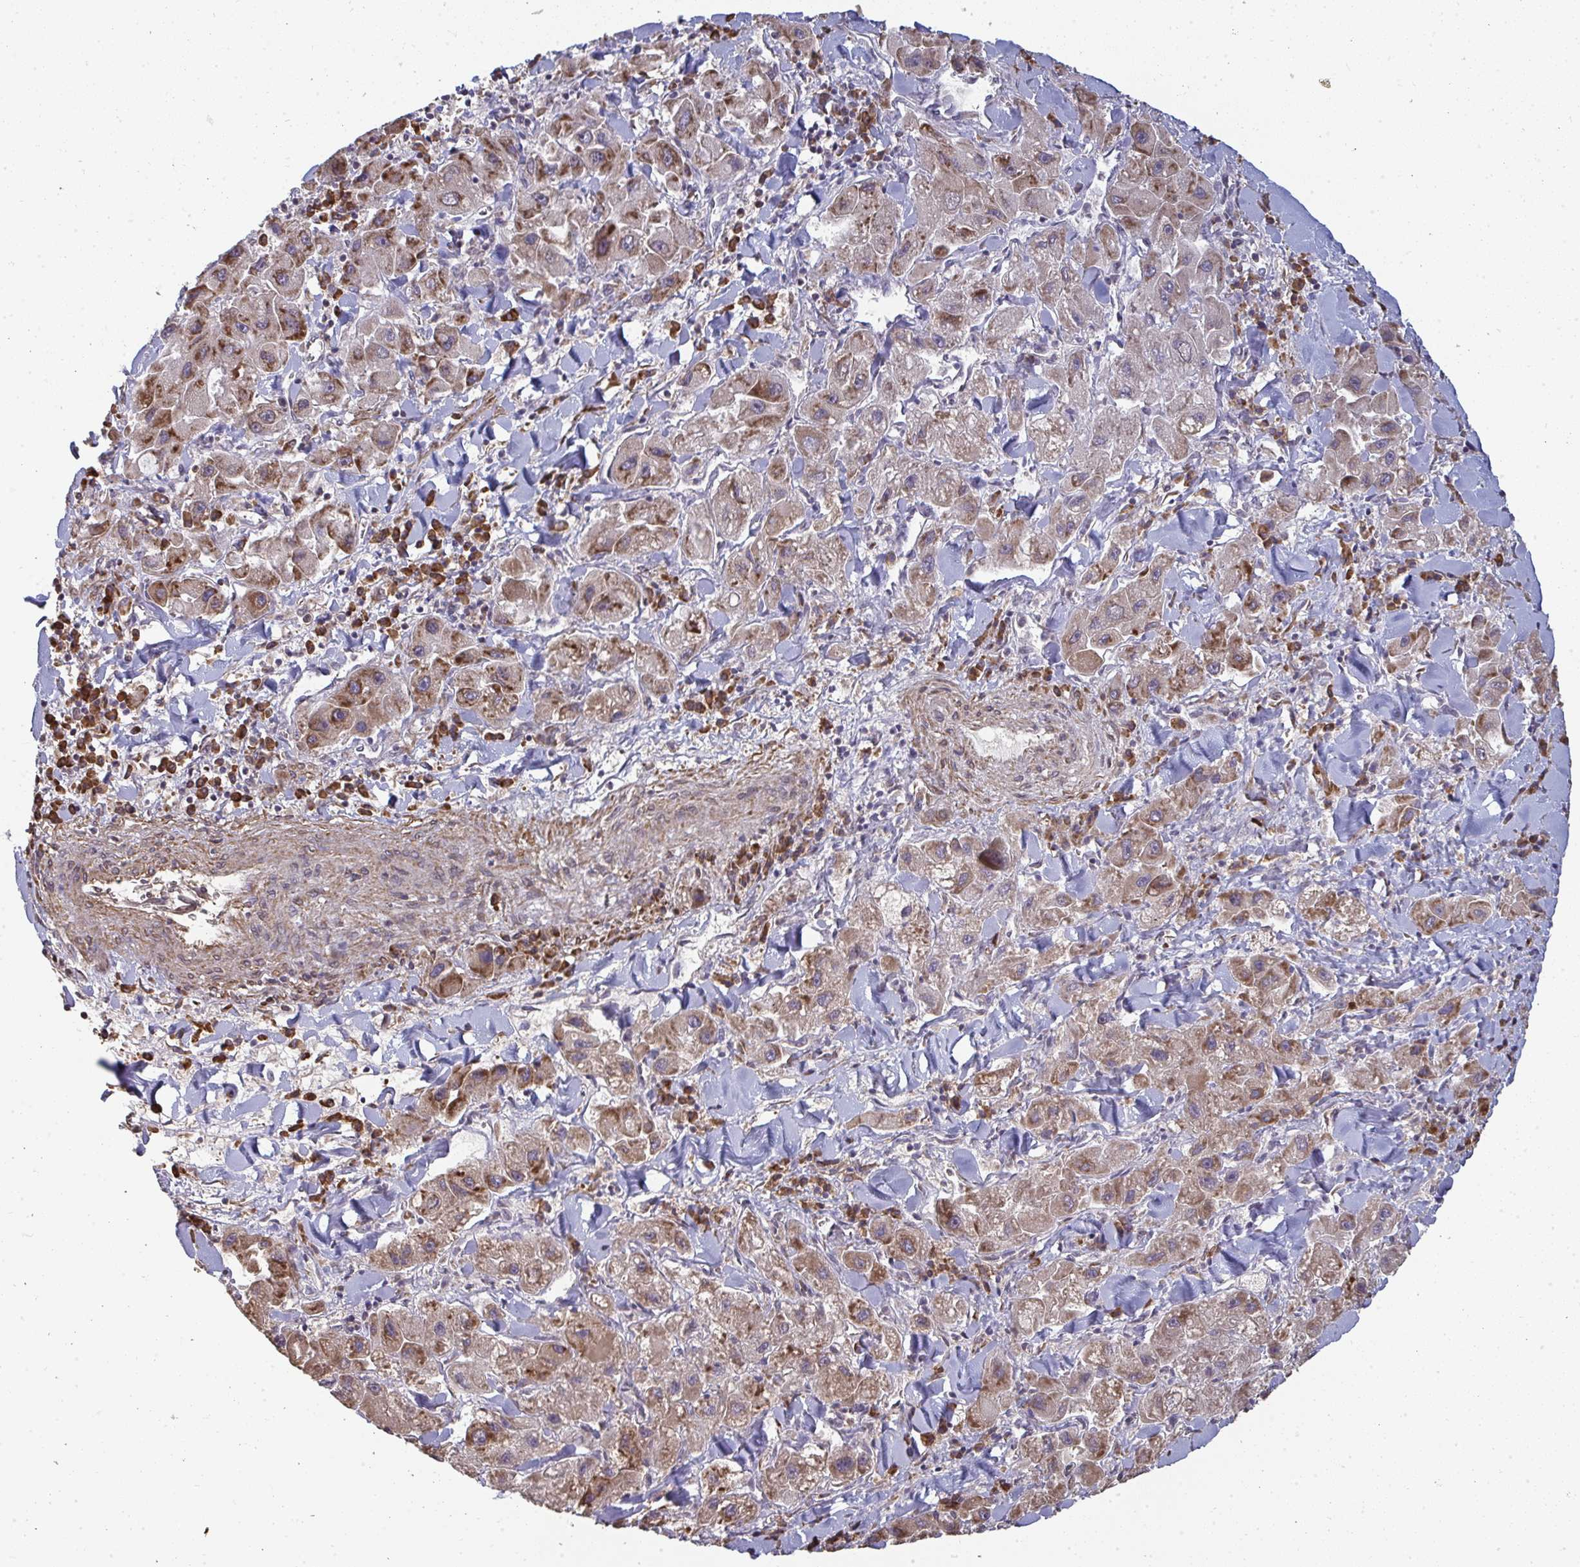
{"staining": {"intensity": "moderate", "quantity": ">75%", "location": "cytoplasmic/membranous"}, "tissue": "liver cancer", "cell_type": "Tumor cells", "image_type": "cancer", "snomed": [{"axis": "morphology", "description": "Carcinoma, Hepatocellular, NOS"}, {"axis": "topography", "description": "Liver"}], "caption": "IHC image of human liver hepatocellular carcinoma stained for a protein (brown), which exhibits medium levels of moderate cytoplasmic/membranous positivity in about >75% of tumor cells.", "gene": "ZFYVE28", "patient": {"sex": "male", "age": 24}}